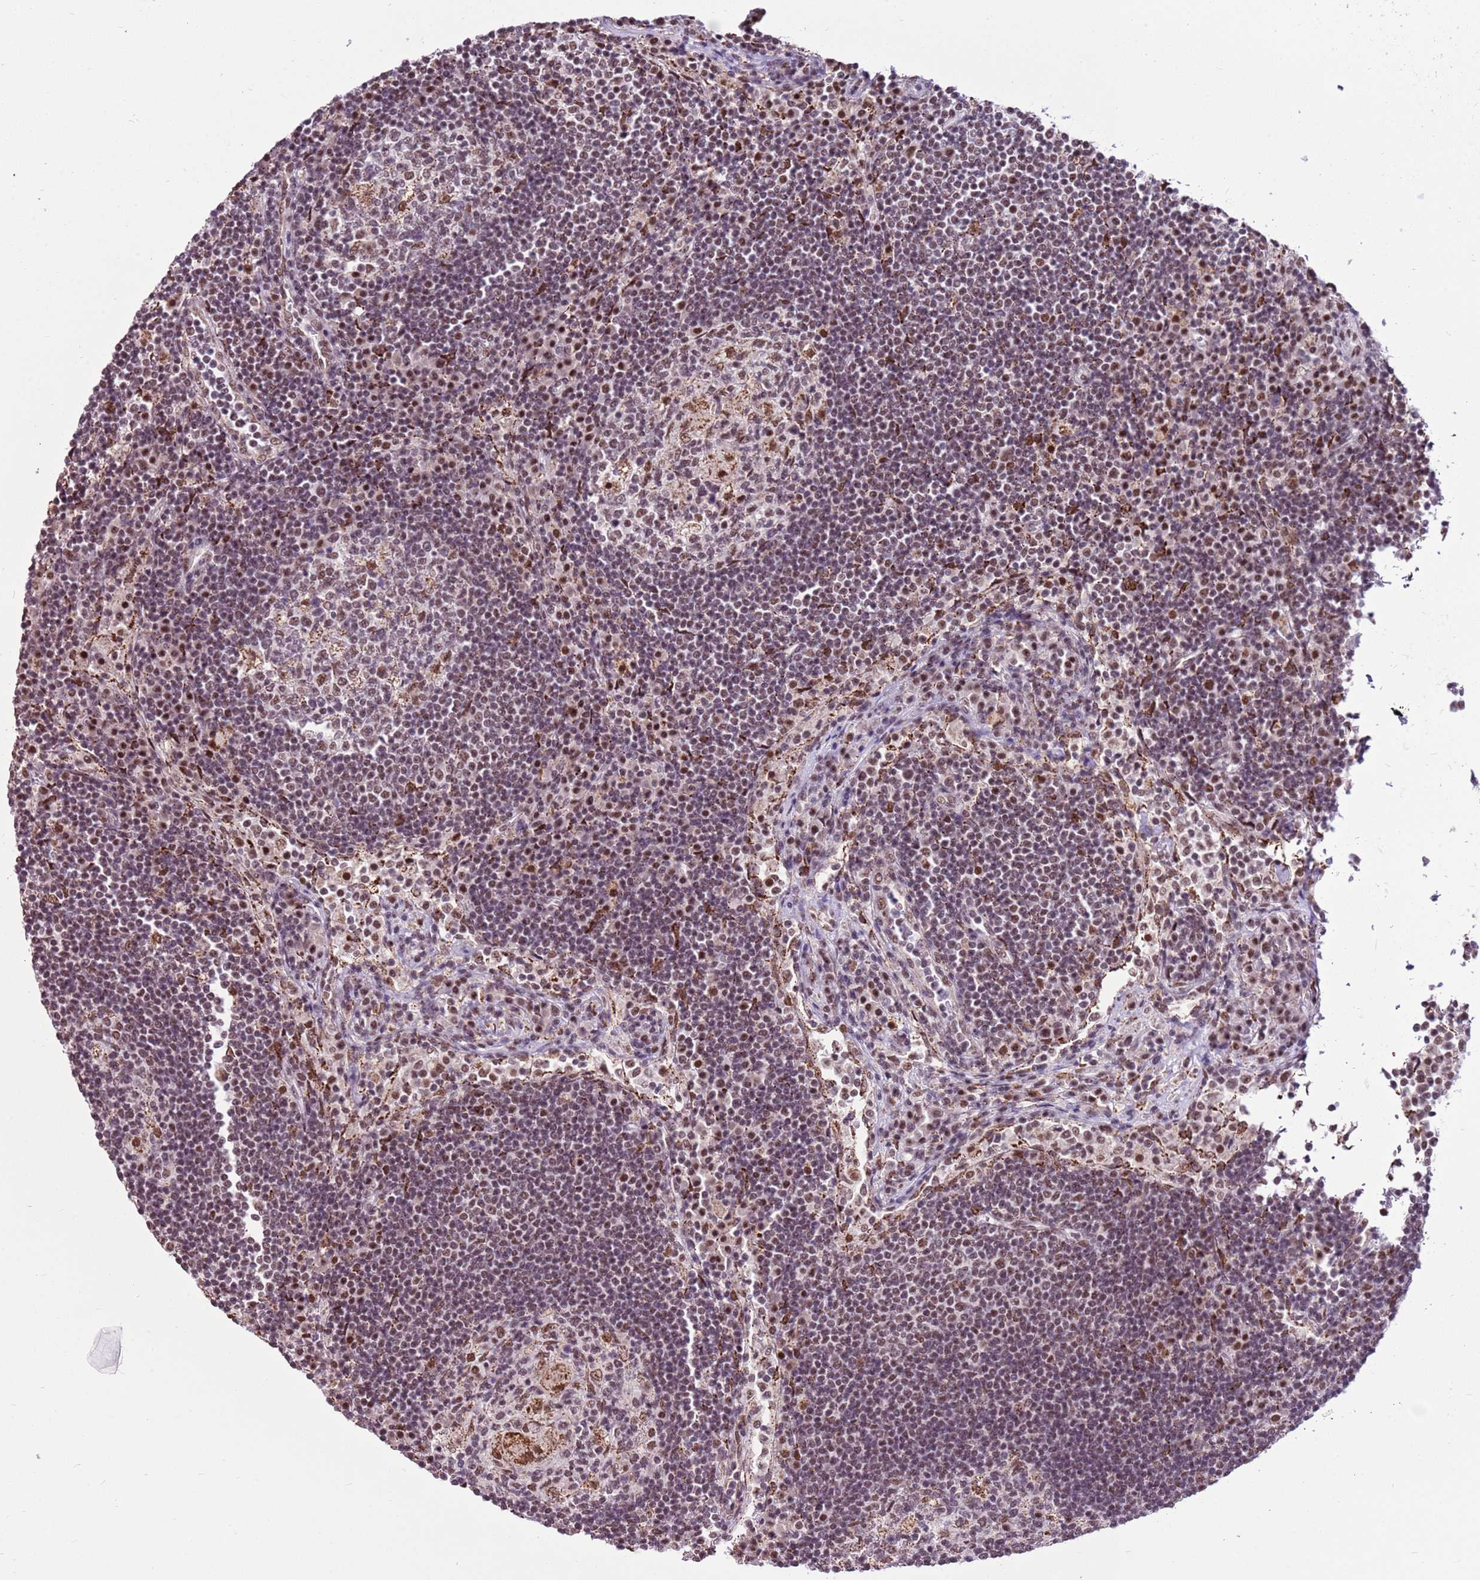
{"staining": {"intensity": "moderate", "quantity": "<25%", "location": "nuclear"}, "tissue": "lymph node", "cell_type": "Germinal center cells", "image_type": "normal", "snomed": [{"axis": "morphology", "description": "Normal tissue, NOS"}, {"axis": "topography", "description": "Lymph node"}], "caption": "Immunohistochemistry staining of unremarkable lymph node, which exhibits low levels of moderate nuclear staining in approximately <25% of germinal center cells indicating moderate nuclear protein positivity. The staining was performed using DAB (brown) for protein detection and nuclei were counterstained in hematoxylin (blue).", "gene": "AKAP8L", "patient": {"sex": "female", "age": 53}}